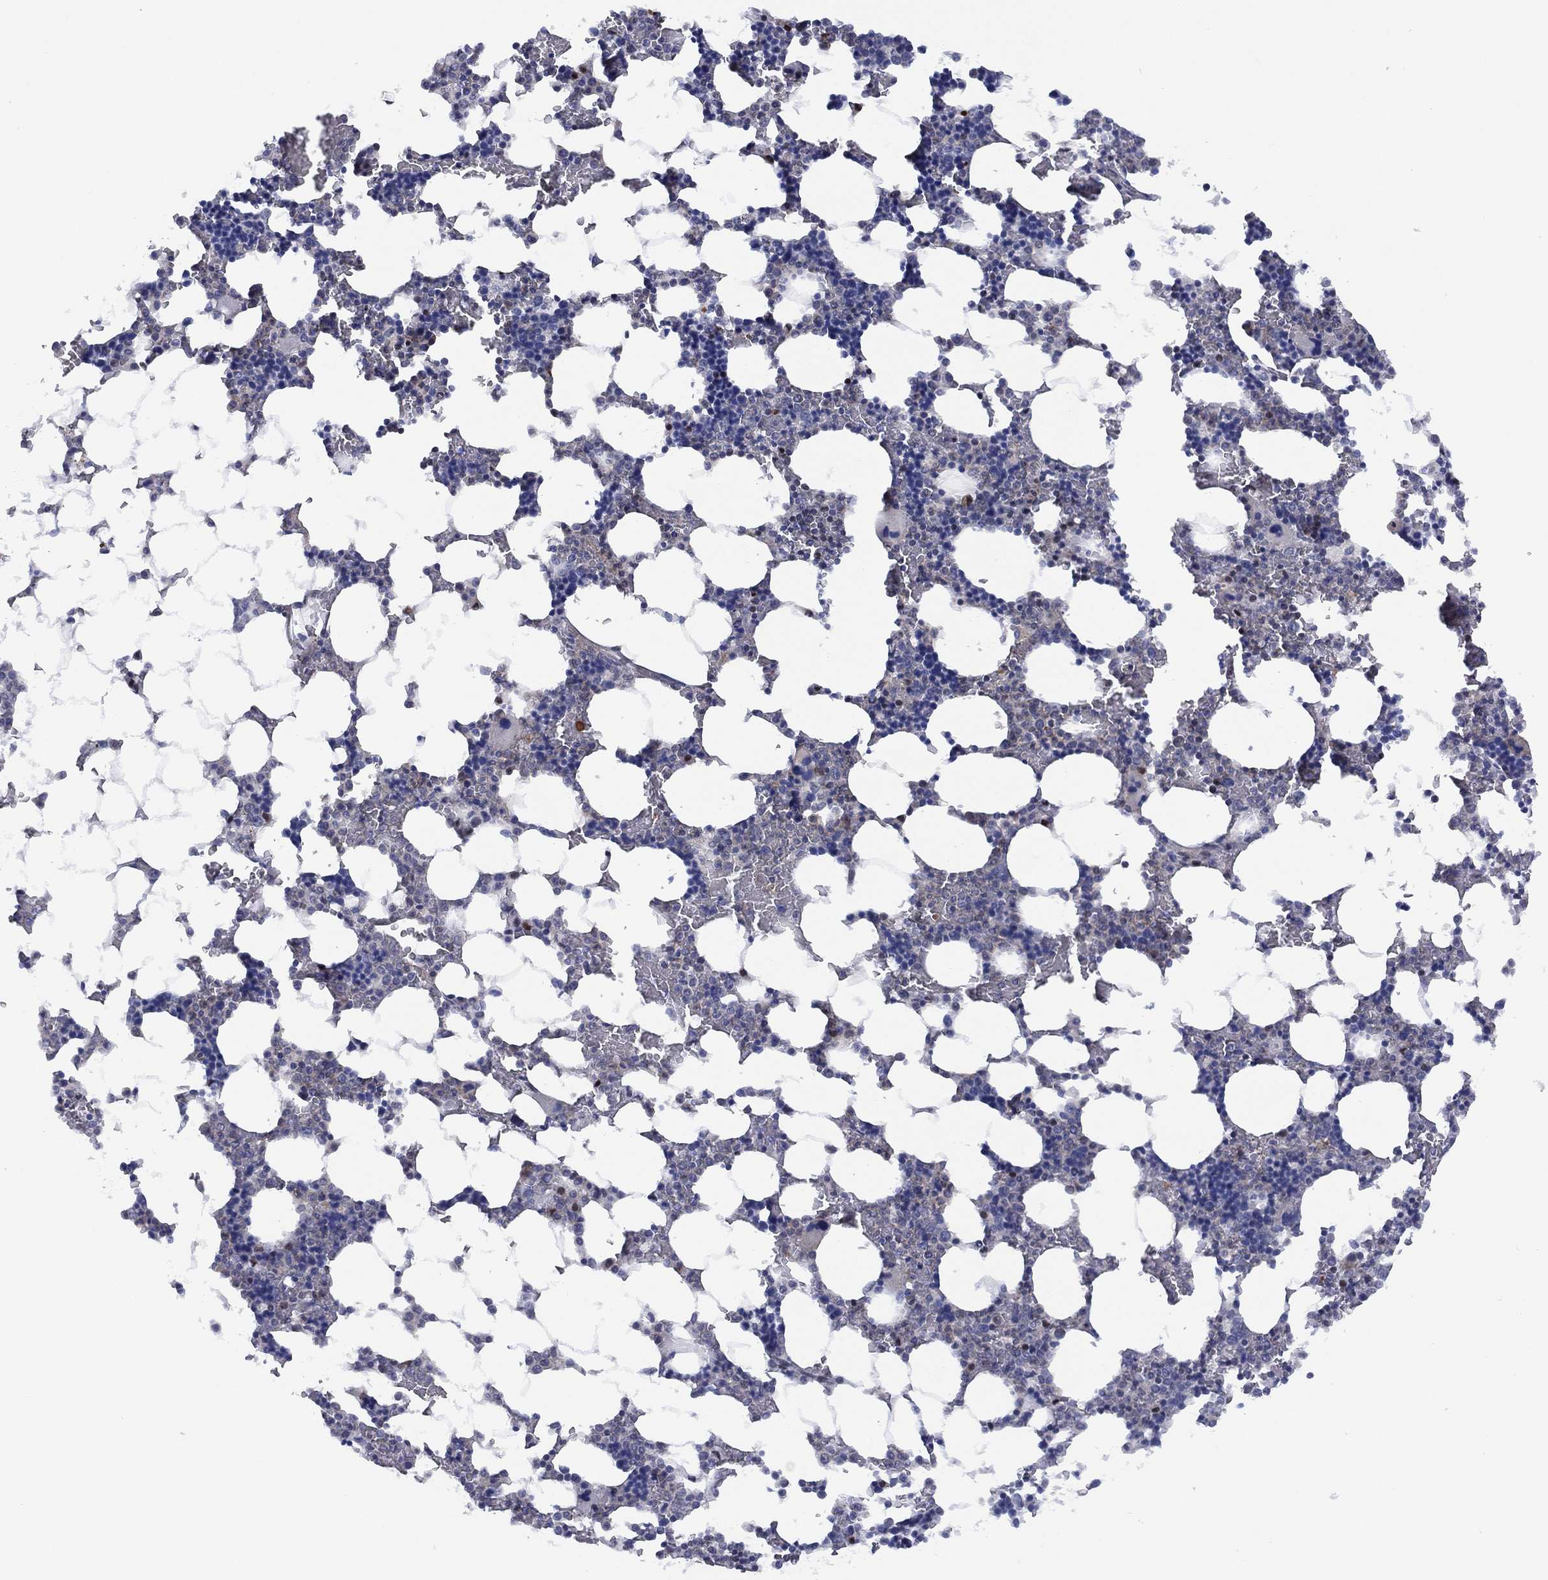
{"staining": {"intensity": "negative", "quantity": "none", "location": "none"}, "tissue": "bone marrow", "cell_type": "Hematopoietic cells", "image_type": "normal", "snomed": [{"axis": "morphology", "description": "Normal tissue, NOS"}, {"axis": "topography", "description": "Bone marrow"}], "caption": "Normal bone marrow was stained to show a protein in brown. There is no significant expression in hematopoietic cells.", "gene": "SLC4A4", "patient": {"sex": "male", "age": 51}}